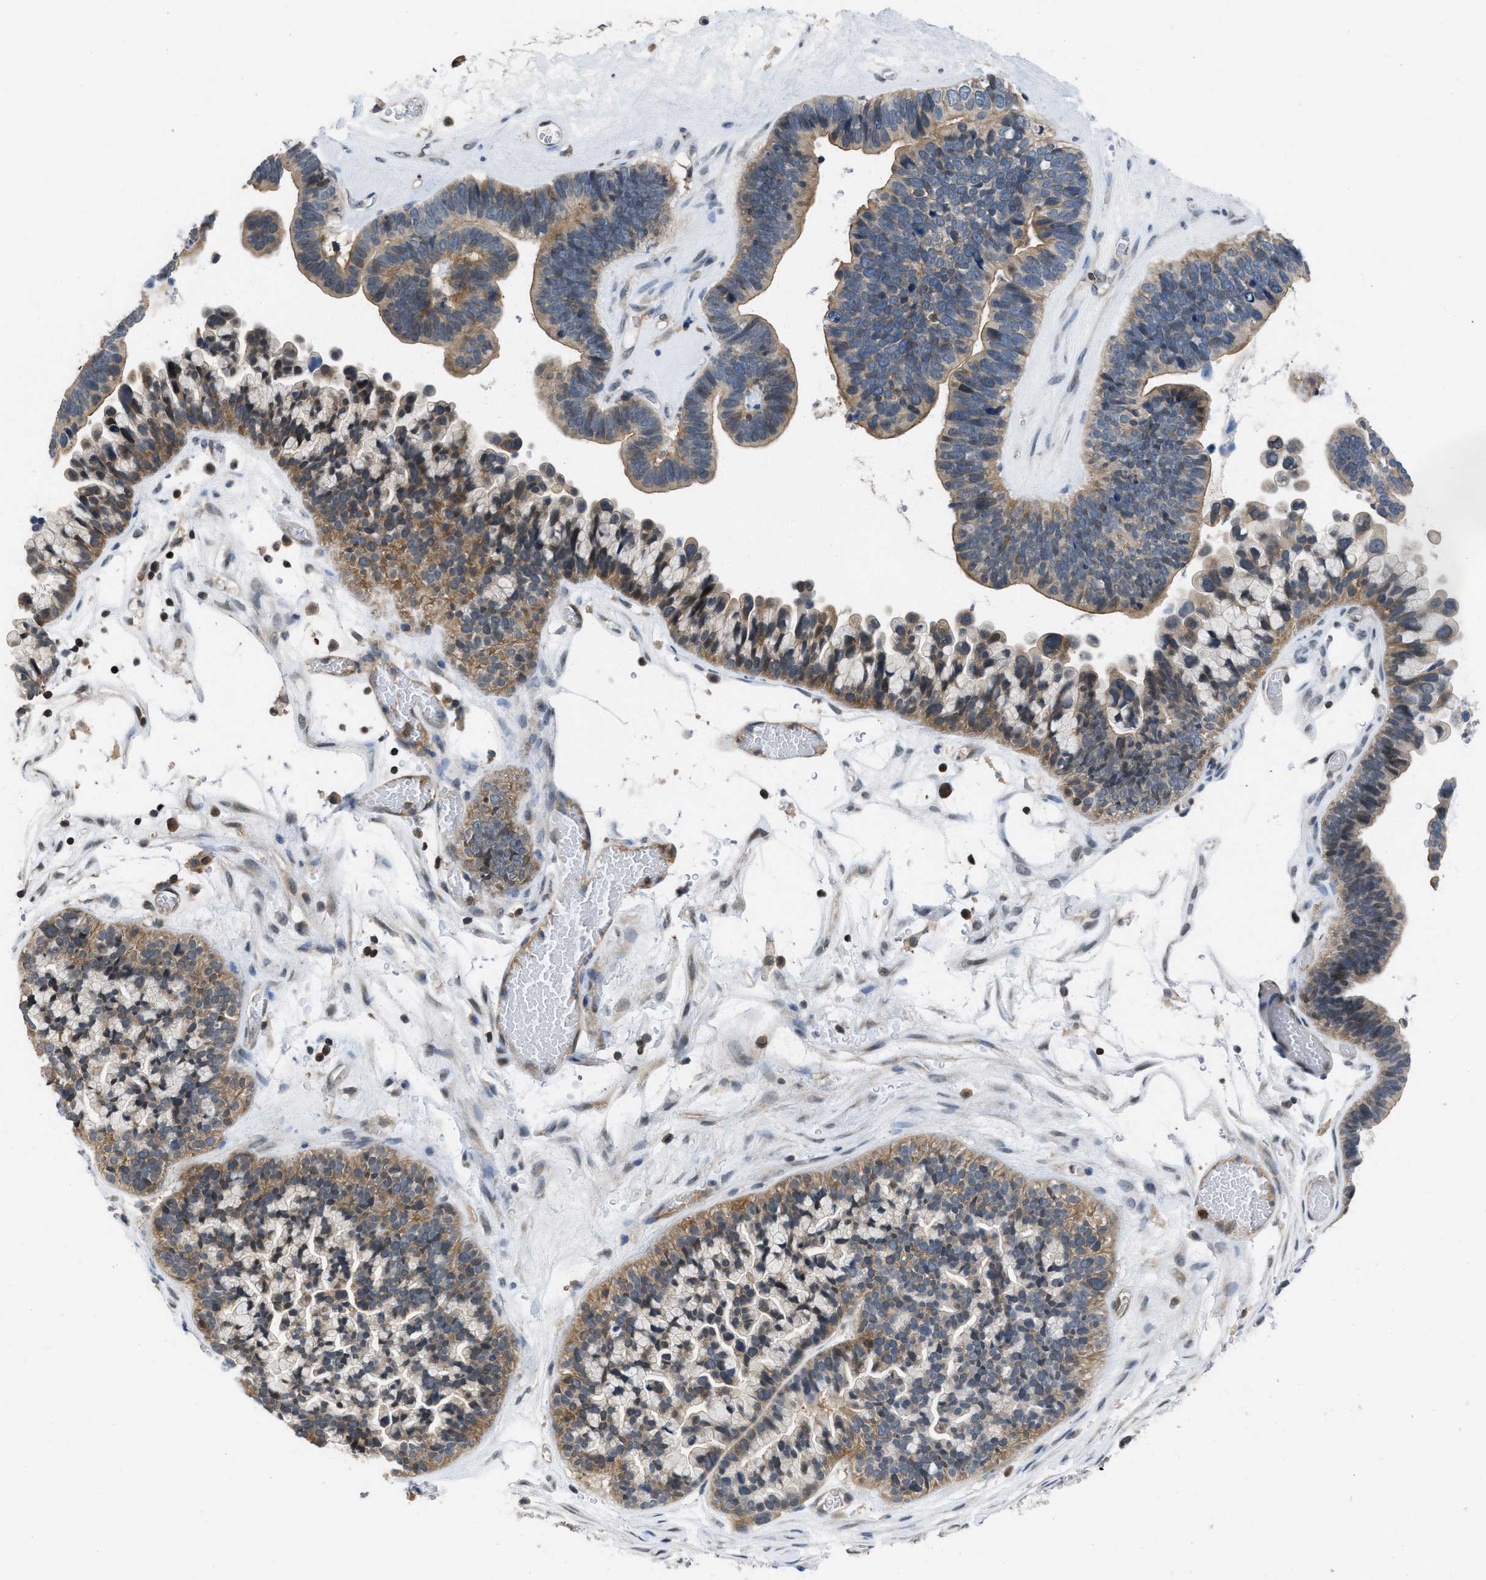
{"staining": {"intensity": "moderate", "quantity": "25%-75%", "location": "cytoplasmic/membranous"}, "tissue": "ovarian cancer", "cell_type": "Tumor cells", "image_type": "cancer", "snomed": [{"axis": "morphology", "description": "Cystadenocarcinoma, serous, NOS"}, {"axis": "topography", "description": "Ovary"}], "caption": "The photomicrograph demonstrates staining of ovarian cancer, revealing moderate cytoplasmic/membranous protein expression (brown color) within tumor cells.", "gene": "TES", "patient": {"sex": "female", "age": 56}}